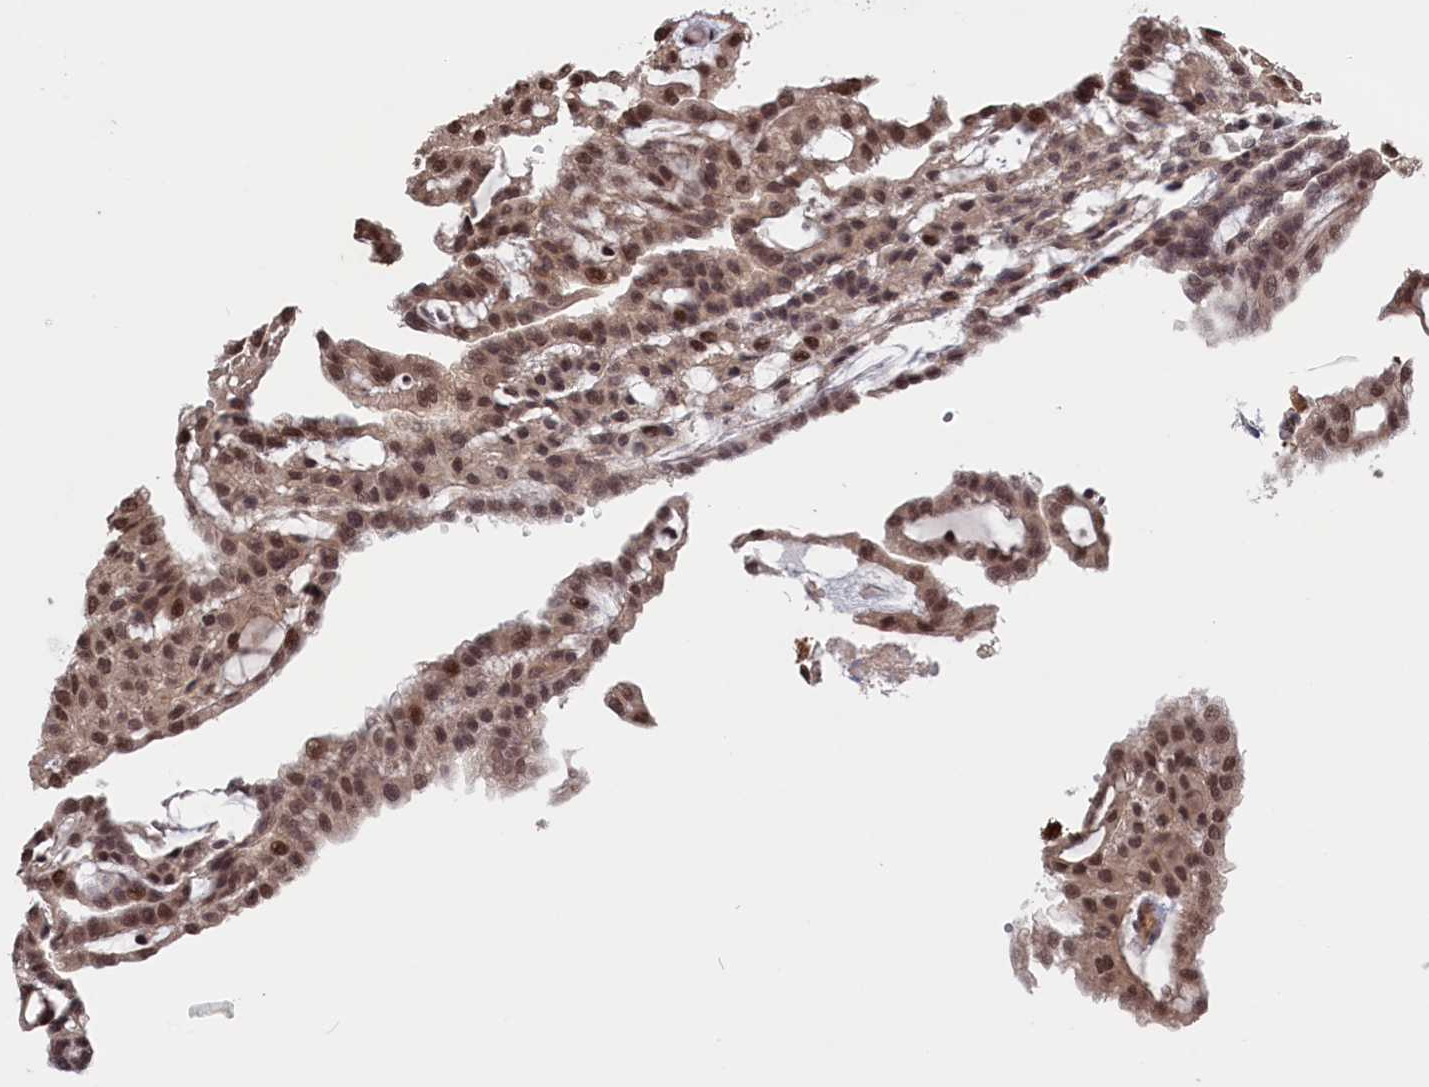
{"staining": {"intensity": "moderate", "quantity": ">75%", "location": "nuclear"}, "tissue": "renal cancer", "cell_type": "Tumor cells", "image_type": "cancer", "snomed": [{"axis": "morphology", "description": "Adenocarcinoma, NOS"}, {"axis": "topography", "description": "Kidney"}], "caption": "Protein expression analysis of renal adenocarcinoma exhibits moderate nuclear positivity in approximately >75% of tumor cells. Nuclei are stained in blue.", "gene": "PLP2", "patient": {"sex": "male", "age": 63}}